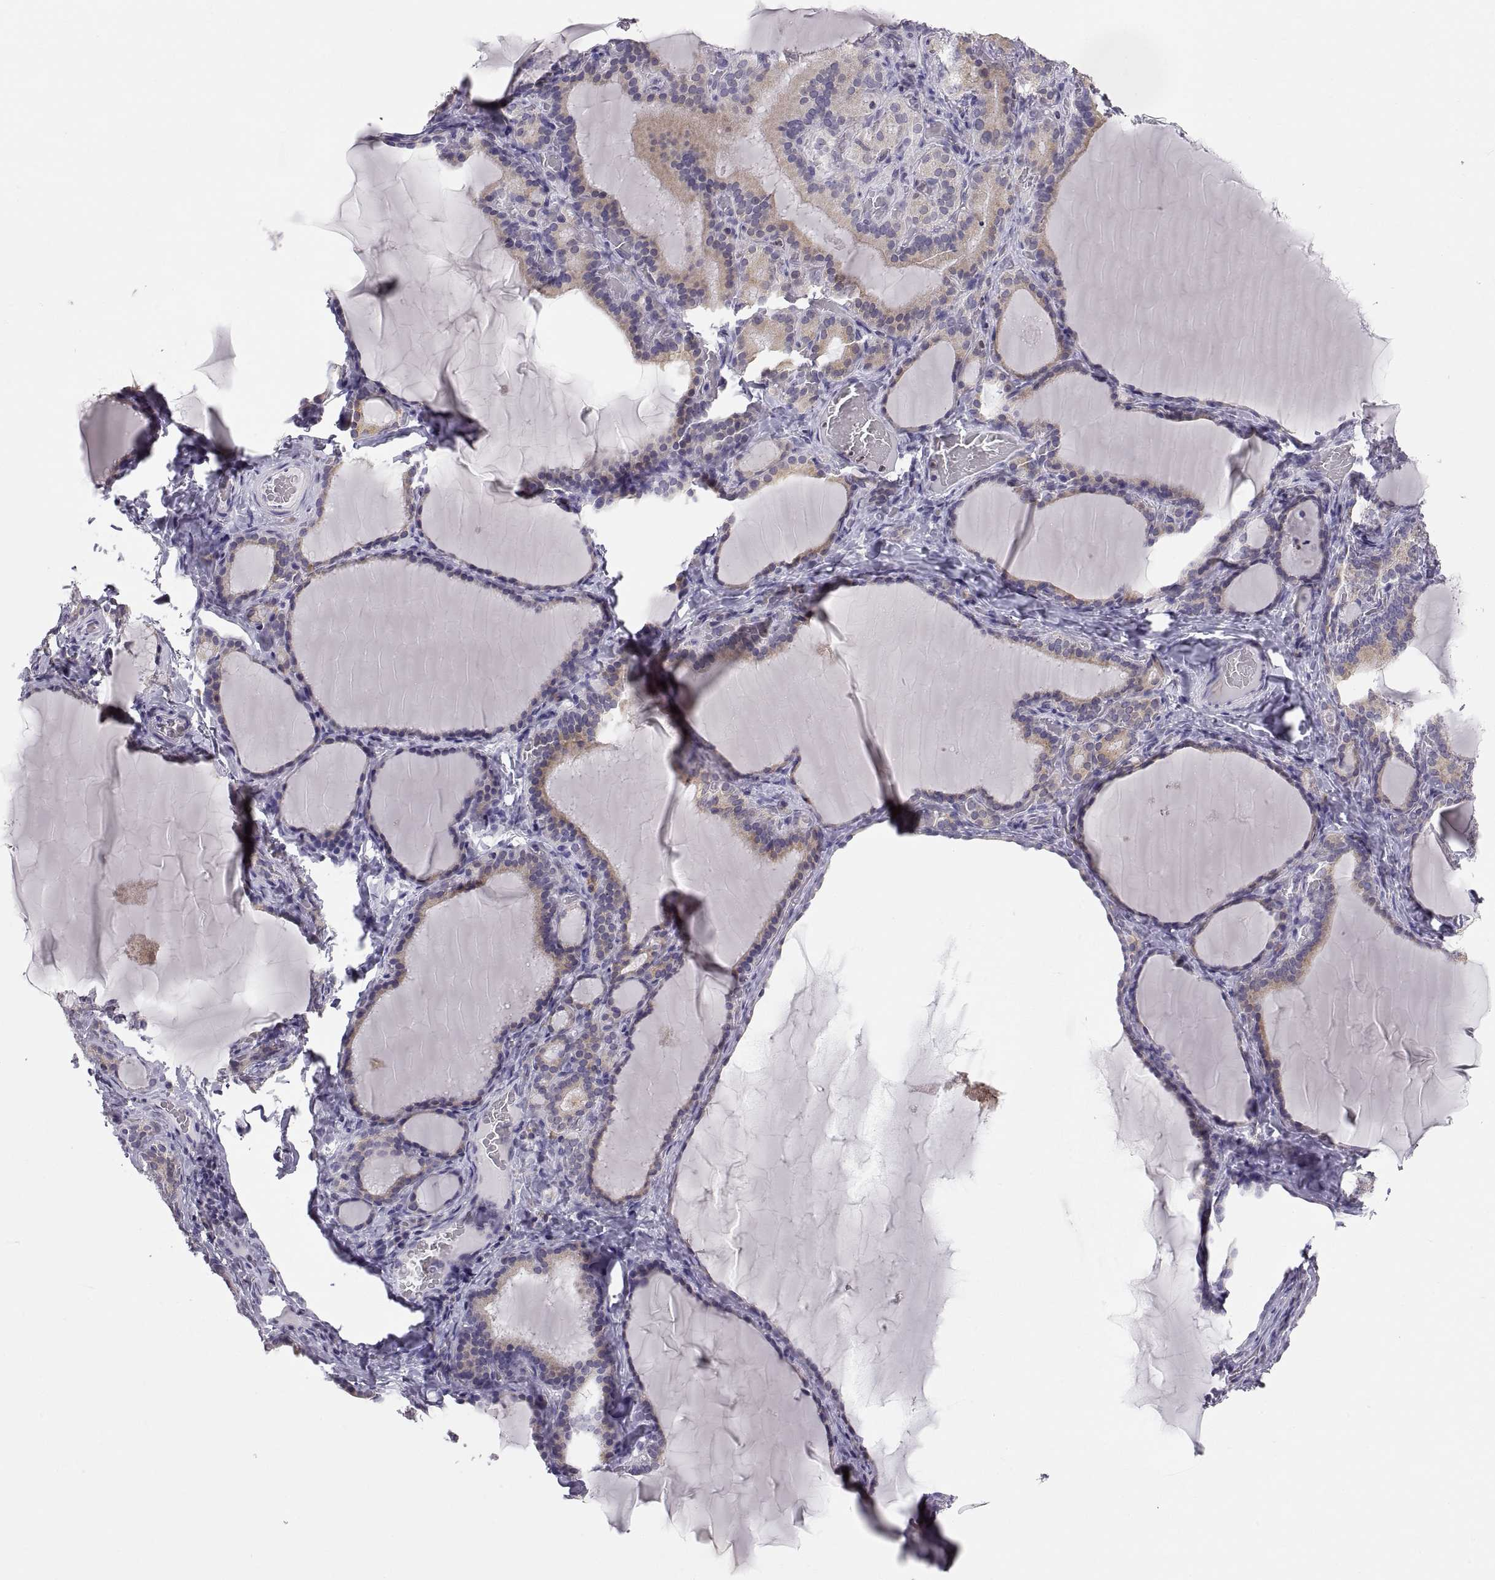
{"staining": {"intensity": "negative", "quantity": "none", "location": "none"}, "tissue": "thyroid gland", "cell_type": "Glandular cells", "image_type": "normal", "snomed": [{"axis": "morphology", "description": "Normal tissue, NOS"}, {"axis": "morphology", "description": "Hyperplasia, NOS"}, {"axis": "topography", "description": "Thyroid gland"}], "caption": "A high-resolution photomicrograph shows IHC staining of unremarkable thyroid gland, which displays no significant expression in glandular cells. (Stains: DAB (3,3'-diaminobenzidine) IHC with hematoxylin counter stain, Microscopy: brightfield microscopy at high magnification).", "gene": "ERO1A", "patient": {"sex": "female", "age": 27}}